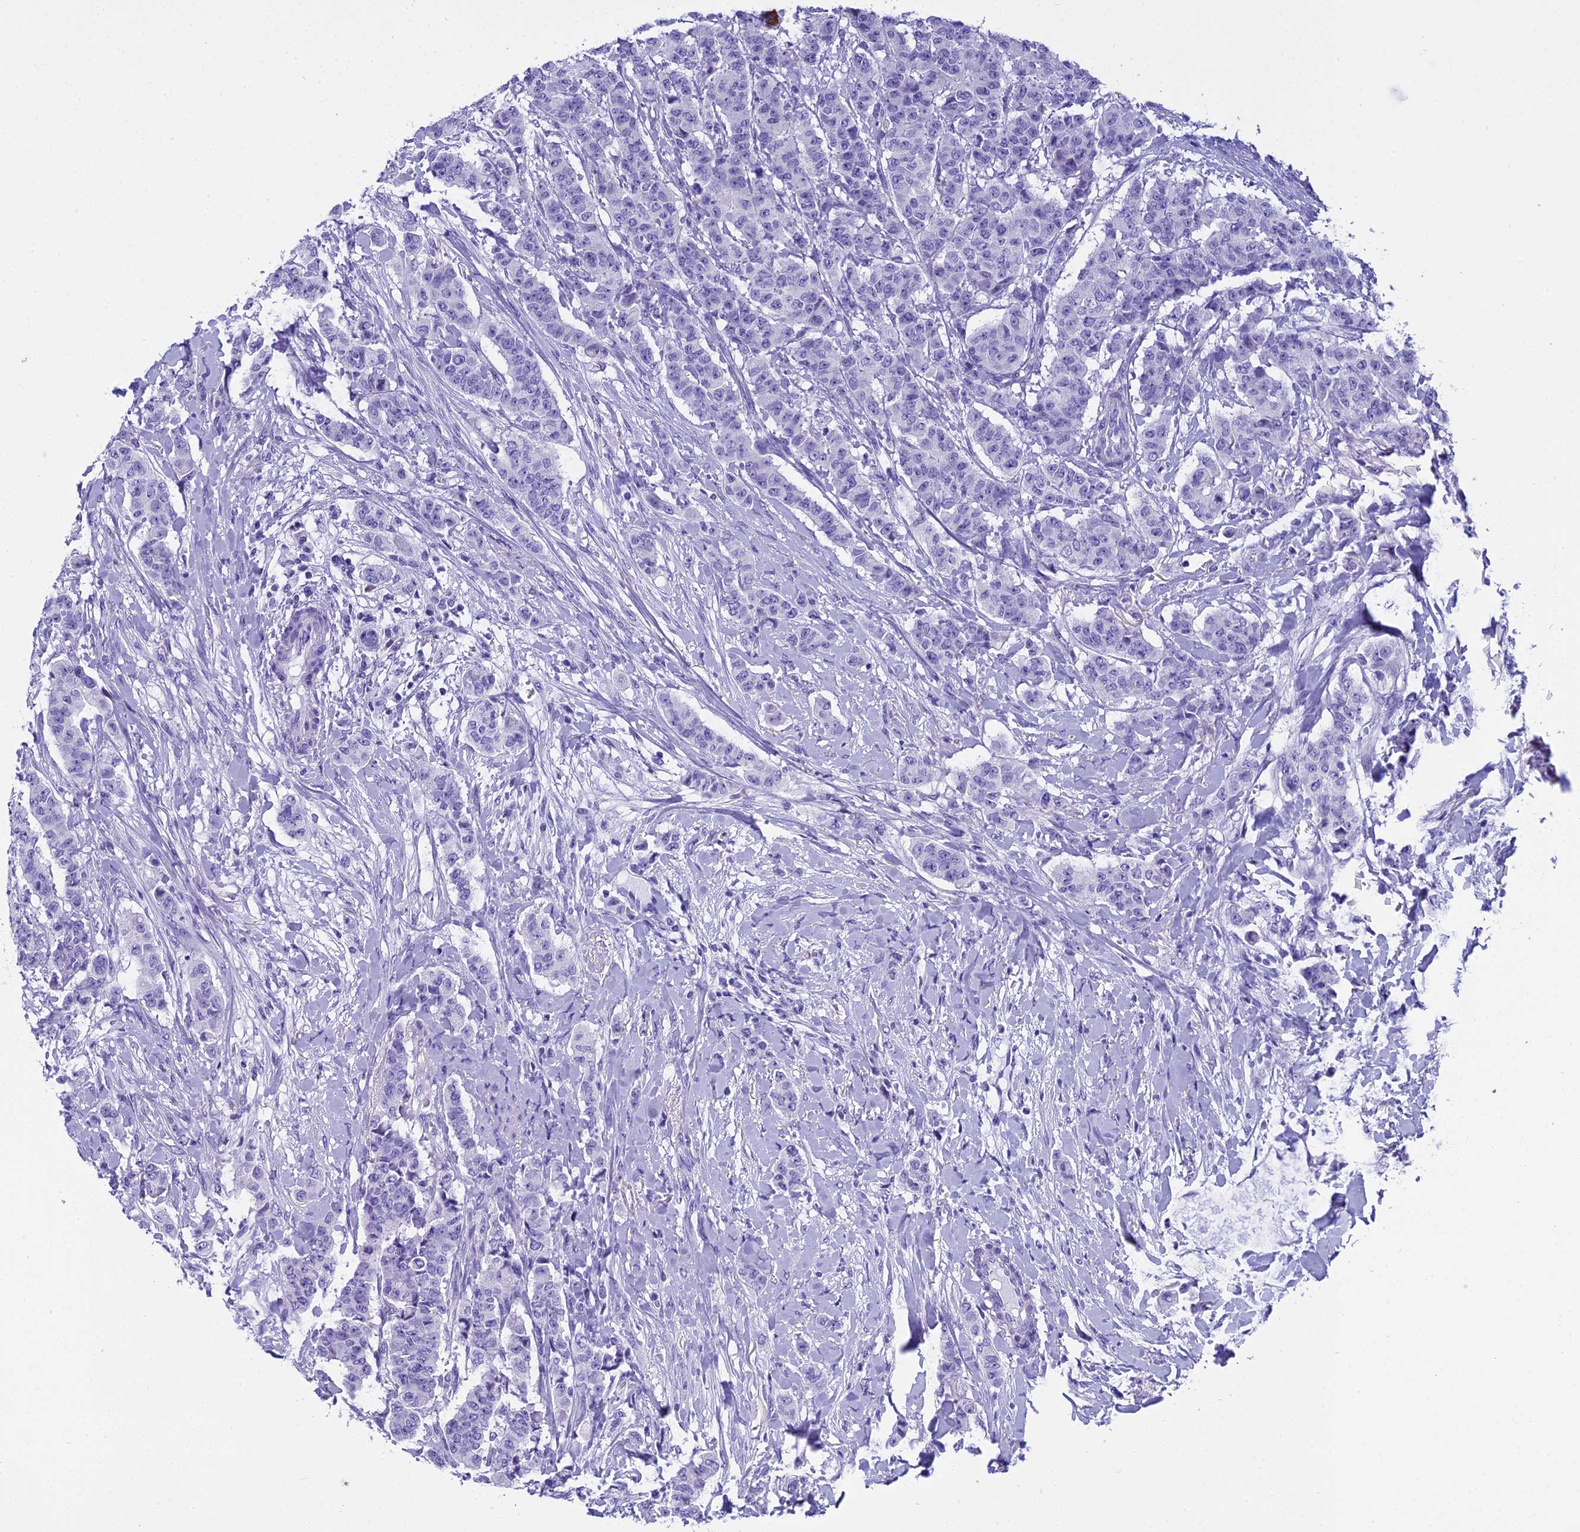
{"staining": {"intensity": "negative", "quantity": "none", "location": "none"}, "tissue": "breast cancer", "cell_type": "Tumor cells", "image_type": "cancer", "snomed": [{"axis": "morphology", "description": "Duct carcinoma"}, {"axis": "topography", "description": "Breast"}], "caption": "Immunohistochemical staining of intraductal carcinoma (breast) shows no significant expression in tumor cells.", "gene": "KCTD14", "patient": {"sex": "female", "age": 40}}